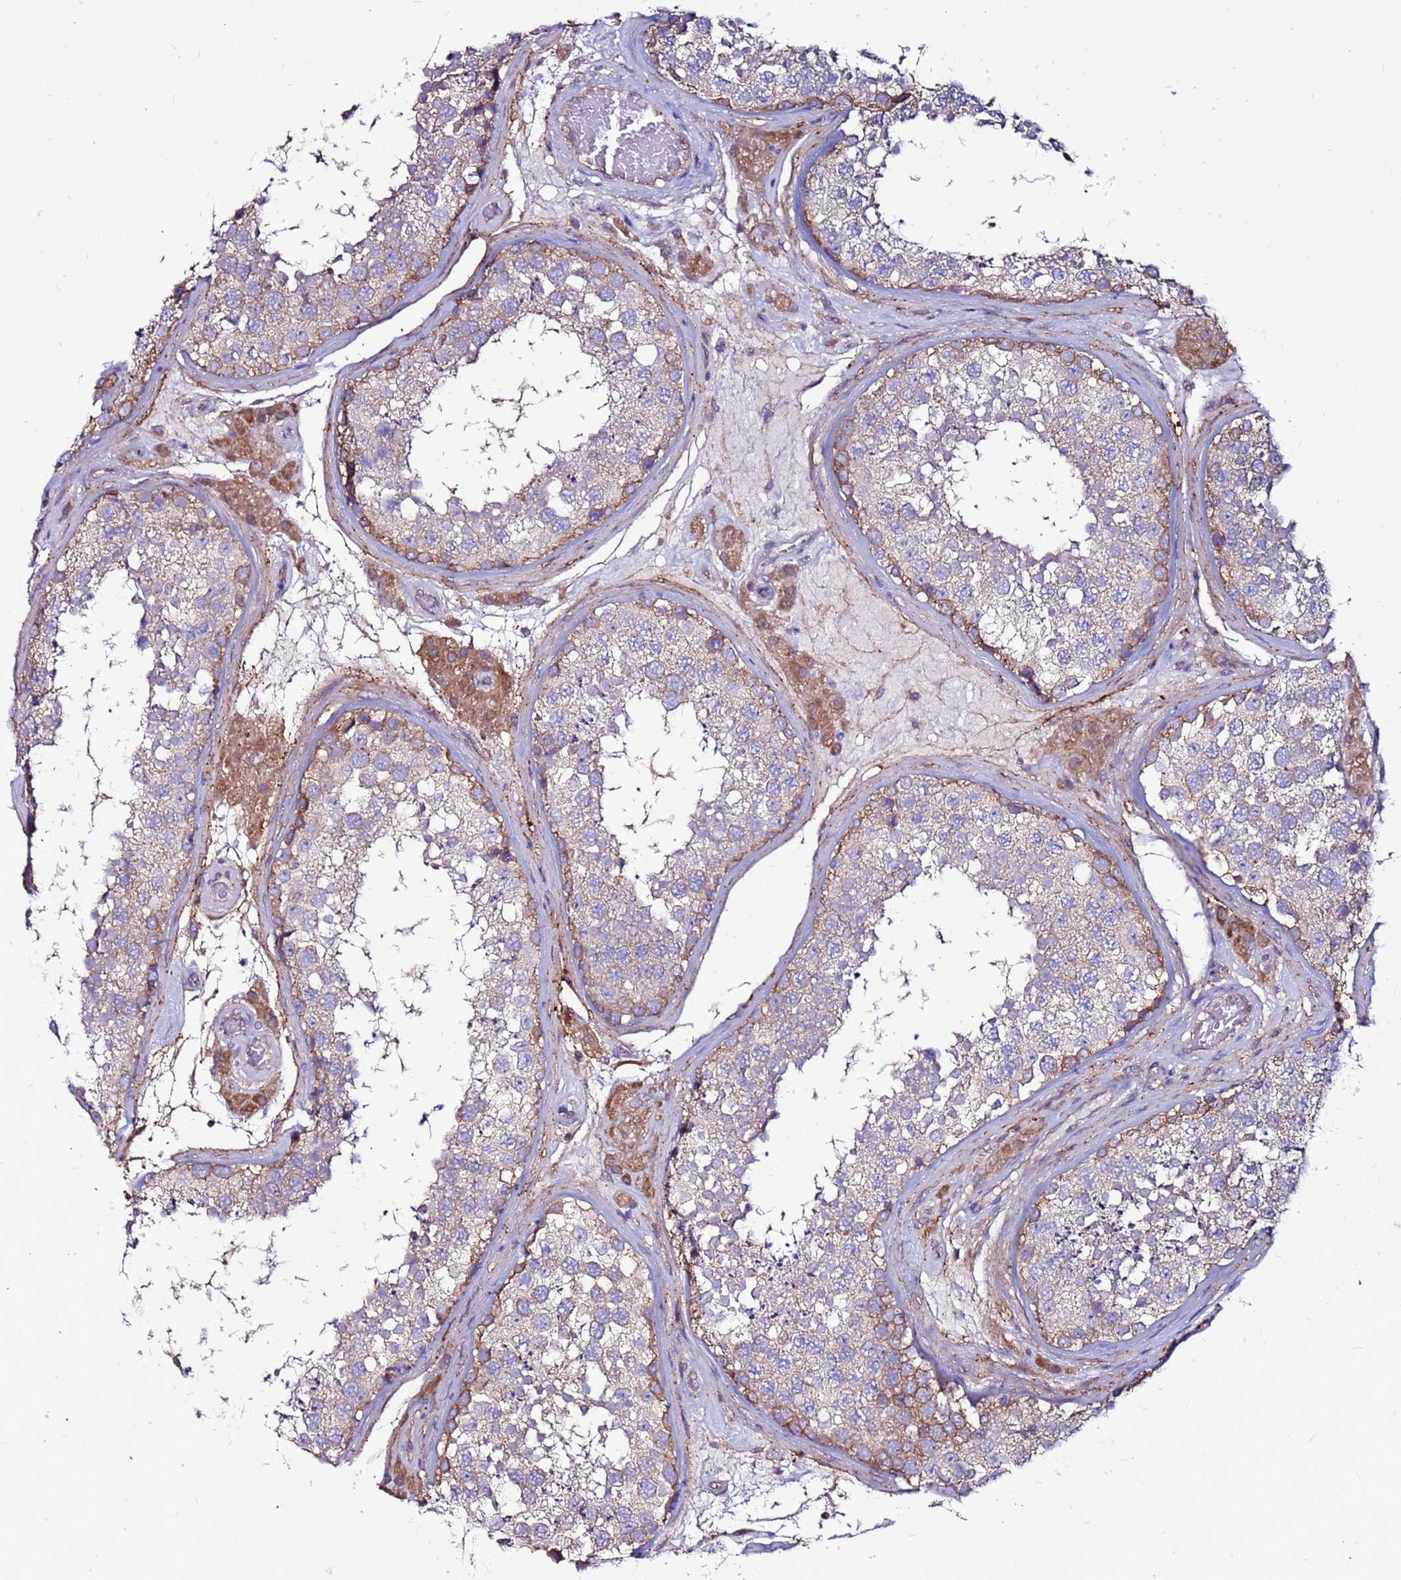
{"staining": {"intensity": "moderate", "quantity": "25%-75%", "location": "cytoplasmic/membranous"}, "tissue": "testis", "cell_type": "Cells in seminiferous ducts", "image_type": "normal", "snomed": [{"axis": "morphology", "description": "Normal tissue, NOS"}, {"axis": "topography", "description": "Testis"}], "caption": "Testis stained for a protein (brown) demonstrates moderate cytoplasmic/membranous positive staining in about 25%-75% of cells in seminiferous ducts.", "gene": "NRN1L", "patient": {"sex": "male", "age": 46}}